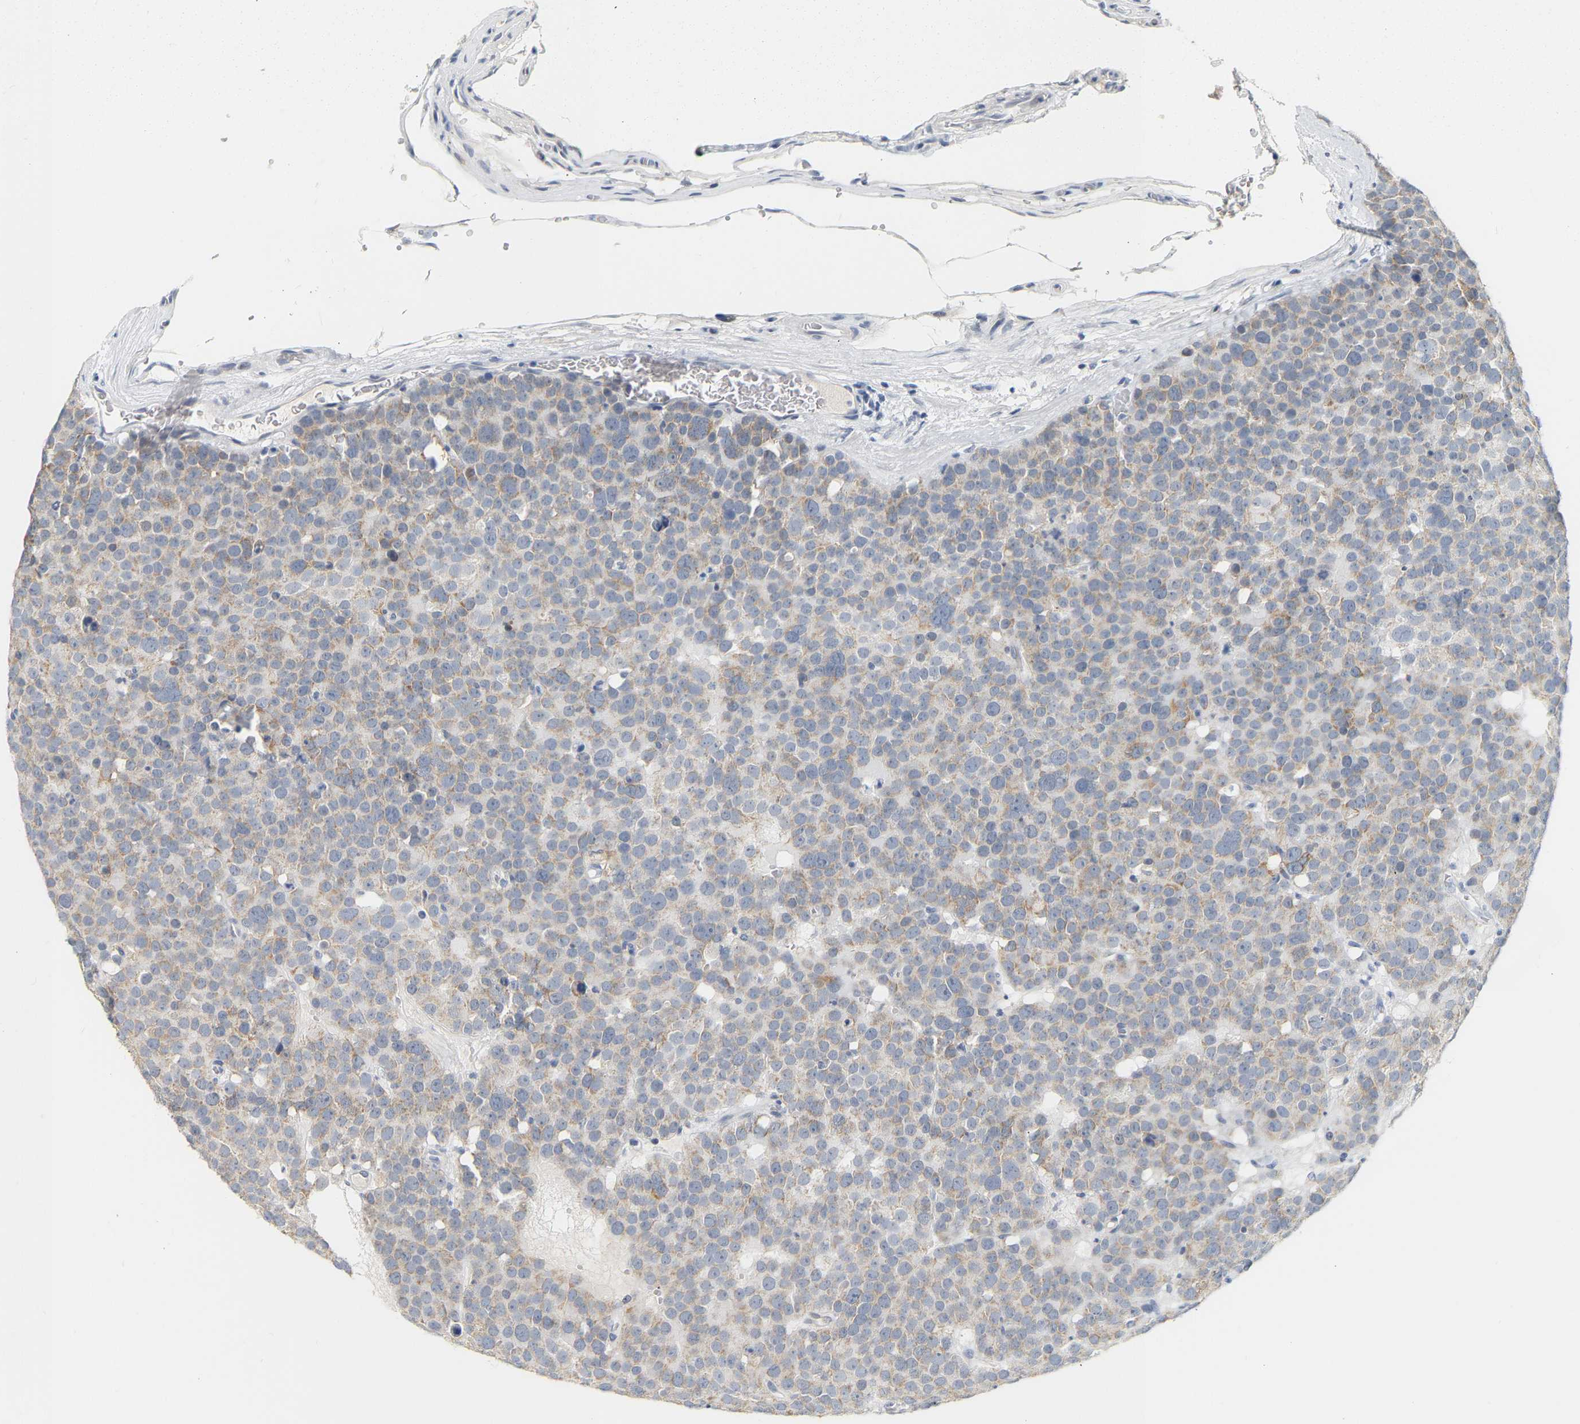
{"staining": {"intensity": "negative", "quantity": "none", "location": "none"}, "tissue": "testis cancer", "cell_type": "Tumor cells", "image_type": "cancer", "snomed": [{"axis": "morphology", "description": "Seminoma, NOS"}, {"axis": "topography", "description": "Testis"}], "caption": "DAB (3,3'-diaminobenzidine) immunohistochemical staining of human seminoma (testis) shows no significant expression in tumor cells.", "gene": "KRT76", "patient": {"sex": "male", "age": 71}}